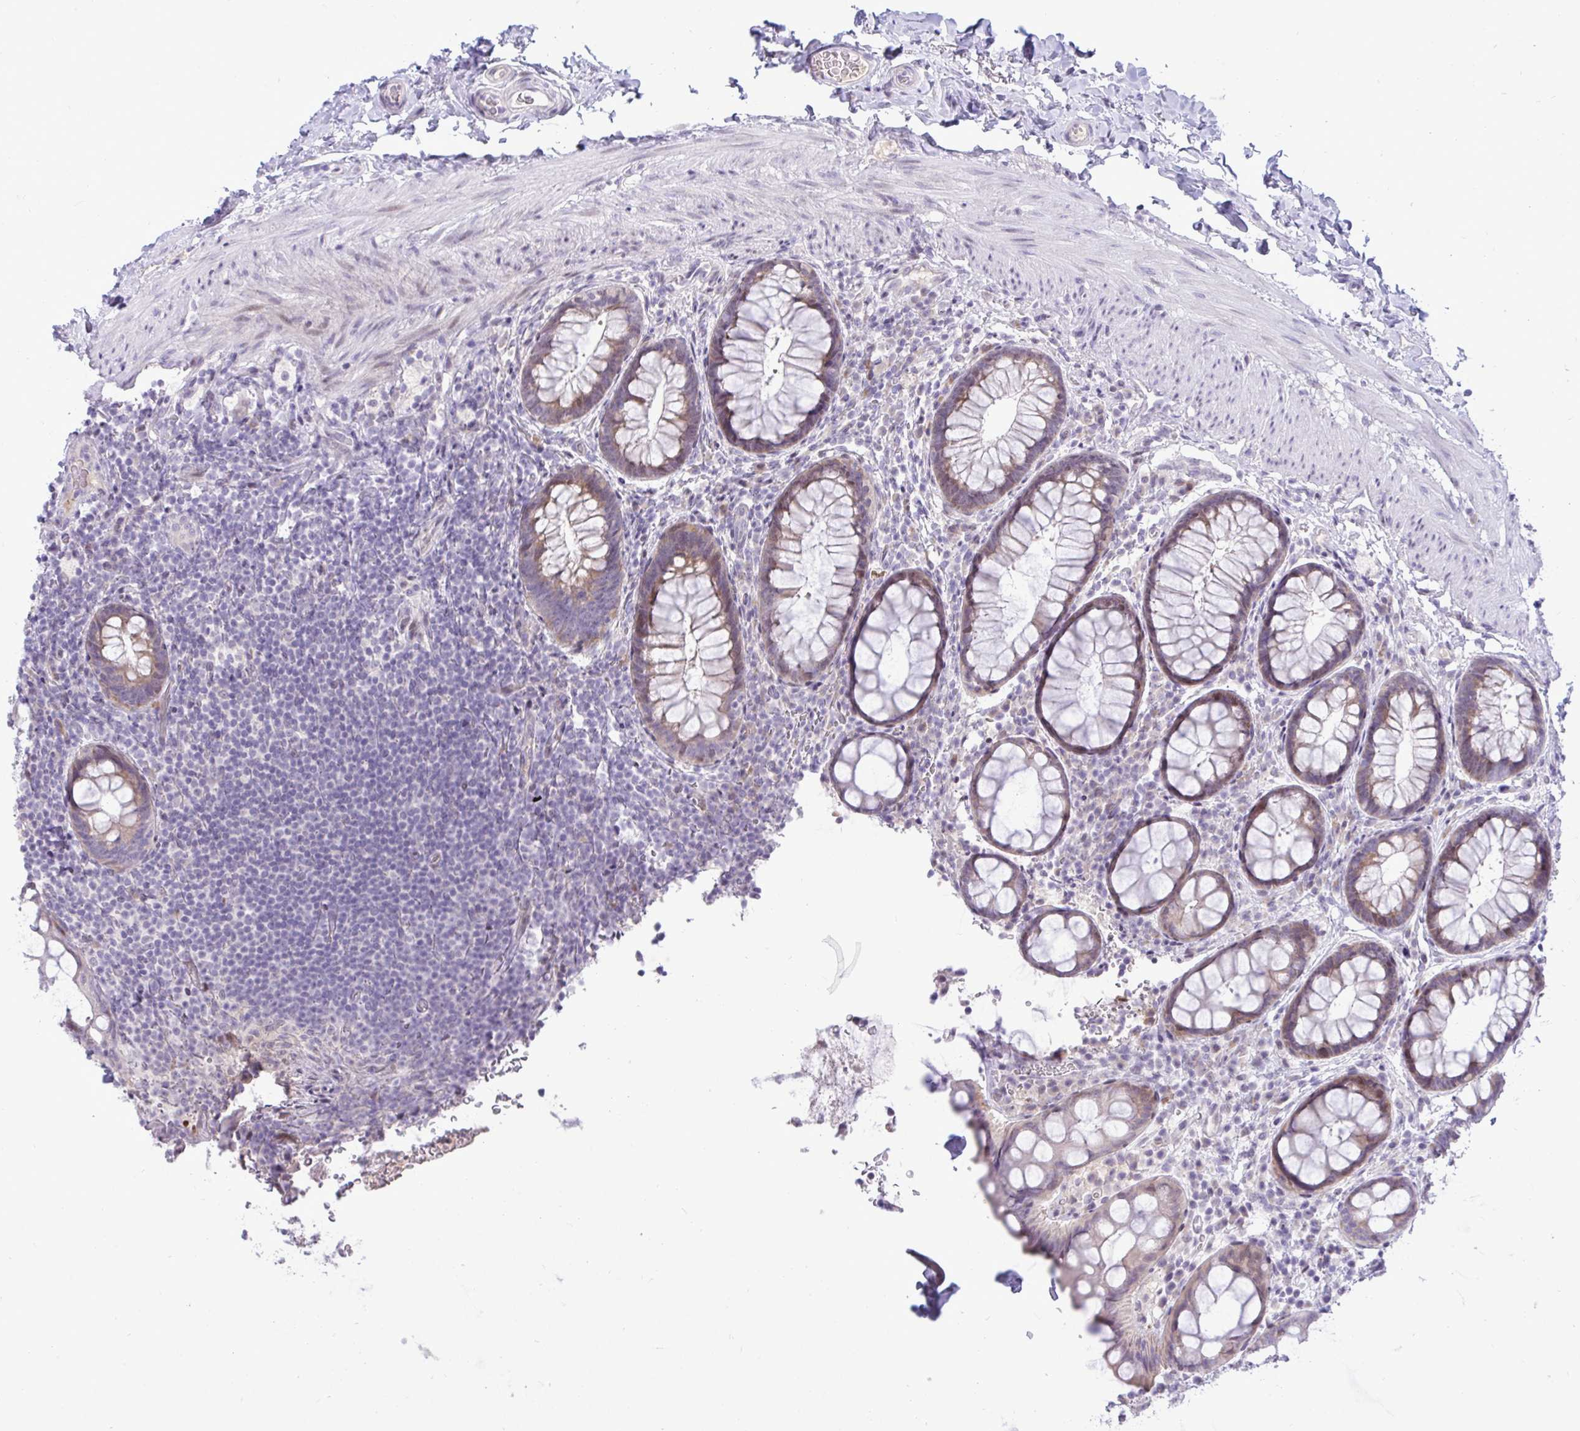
{"staining": {"intensity": "moderate", "quantity": "25%-75%", "location": "cytoplasmic/membranous,nuclear"}, "tissue": "rectum", "cell_type": "Glandular cells", "image_type": "normal", "snomed": [{"axis": "morphology", "description": "Normal tissue, NOS"}, {"axis": "topography", "description": "Rectum"}, {"axis": "topography", "description": "Peripheral nerve tissue"}], "caption": "The histopathology image displays immunohistochemical staining of unremarkable rectum. There is moderate cytoplasmic/membranous,nuclear staining is appreciated in approximately 25%-75% of glandular cells. The staining is performed using DAB (3,3'-diaminobenzidine) brown chromogen to label protein expression. The nuclei are counter-stained blue using hematoxylin.", "gene": "EPOP", "patient": {"sex": "female", "age": 69}}